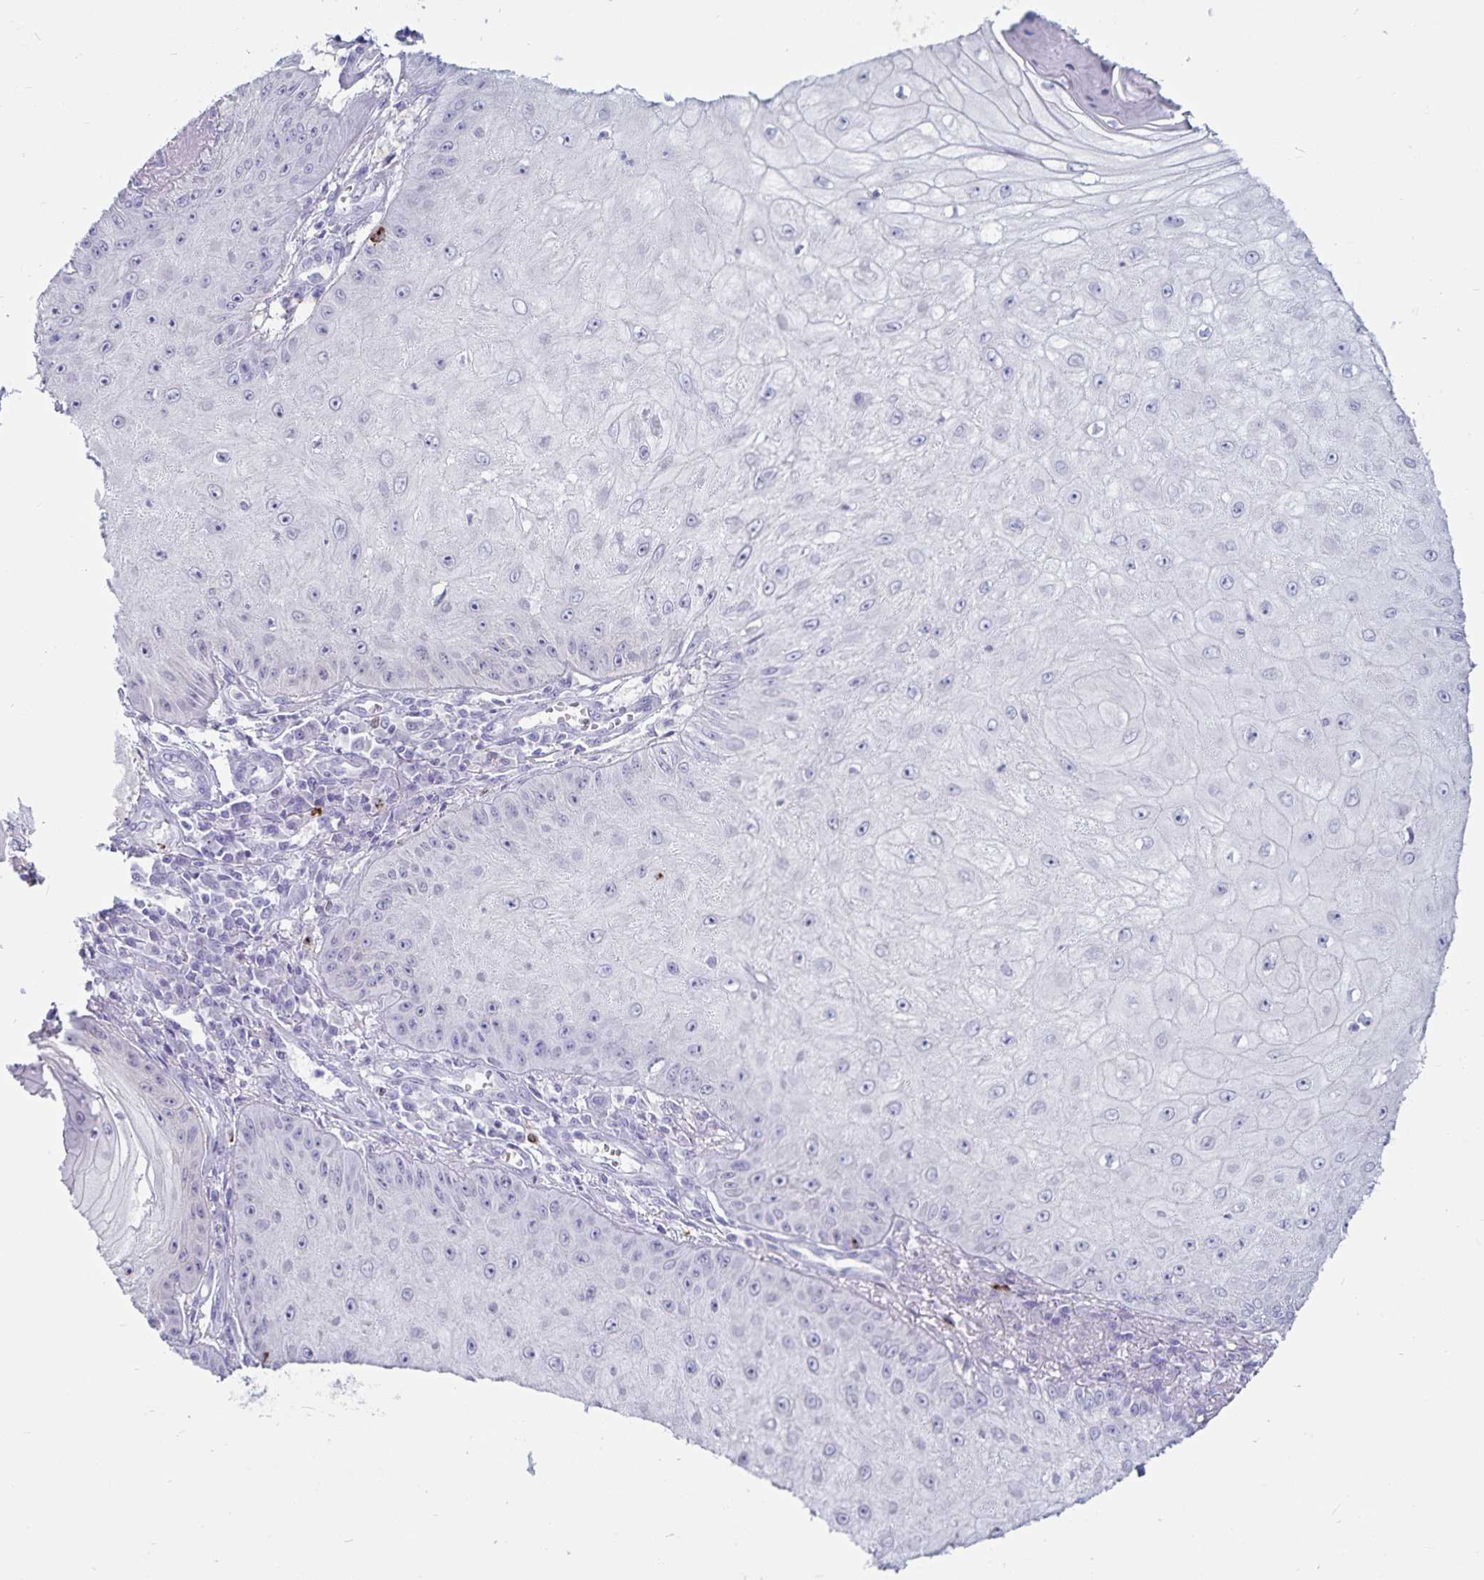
{"staining": {"intensity": "negative", "quantity": "none", "location": "none"}, "tissue": "skin cancer", "cell_type": "Tumor cells", "image_type": "cancer", "snomed": [{"axis": "morphology", "description": "Squamous cell carcinoma, NOS"}, {"axis": "topography", "description": "Skin"}], "caption": "Immunohistochemical staining of human squamous cell carcinoma (skin) demonstrates no significant positivity in tumor cells.", "gene": "GNLY", "patient": {"sex": "male", "age": 70}}